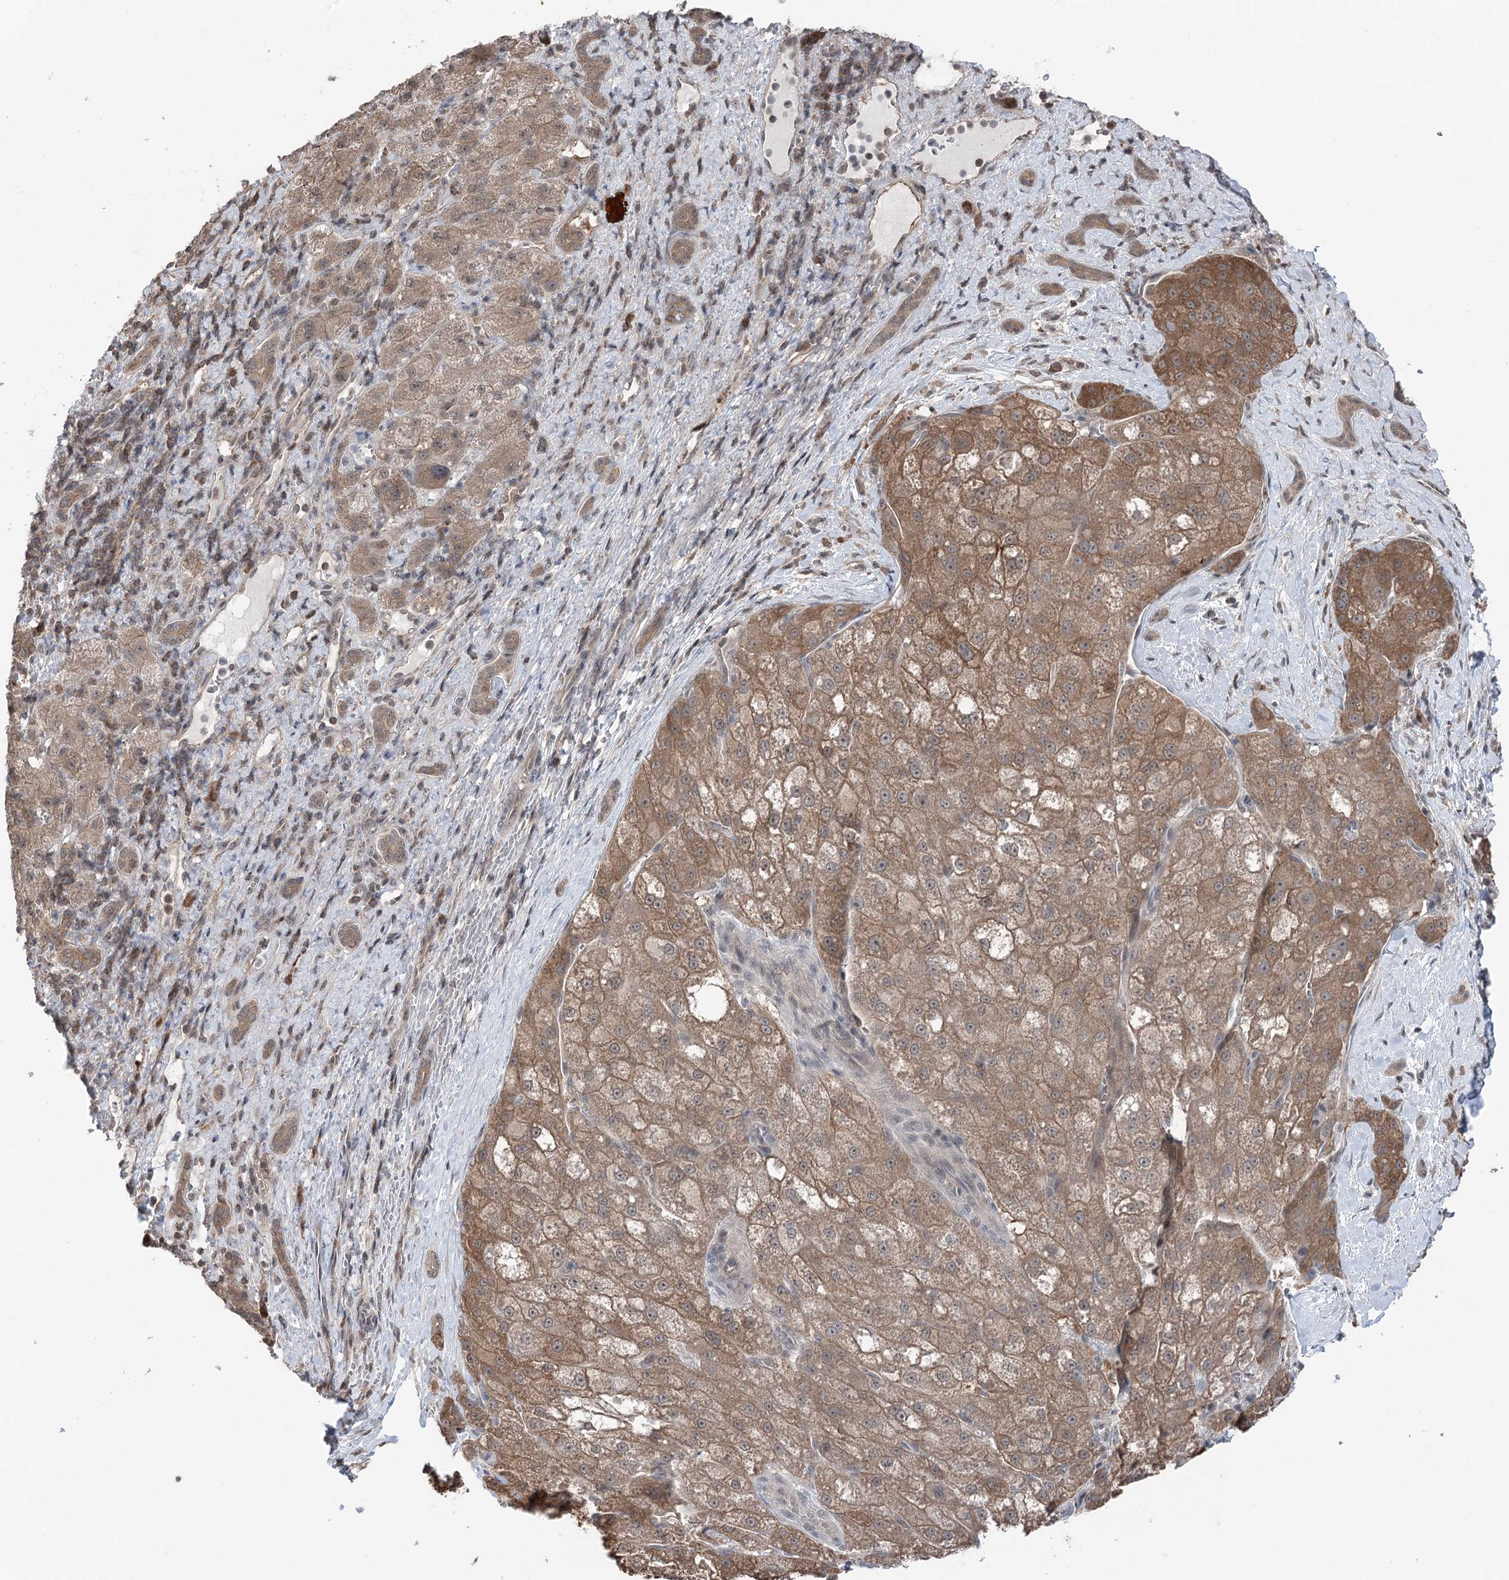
{"staining": {"intensity": "moderate", "quantity": ">75%", "location": "cytoplasmic/membranous"}, "tissue": "liver cancer", "cell_type": "Tumor cells", "image_type": "cancer", "snomed": [{"axis": "morphology", "description": "Normal tissue, NOS"}, {"axis": "morphology", "description": "Carcinoma, Hepatocellular, NOS"}, {"axis": "topography", "description": "Liver"}], "caption": "Immunohistochemical staining of liver cancer (hepatocellular carcinoma) displays medium levels of moderate cytoplasmic/membranous staining in about >75% of tumor cells.", "gene": "CCSER2", "patient": {"sex": "male", "age": 57}}